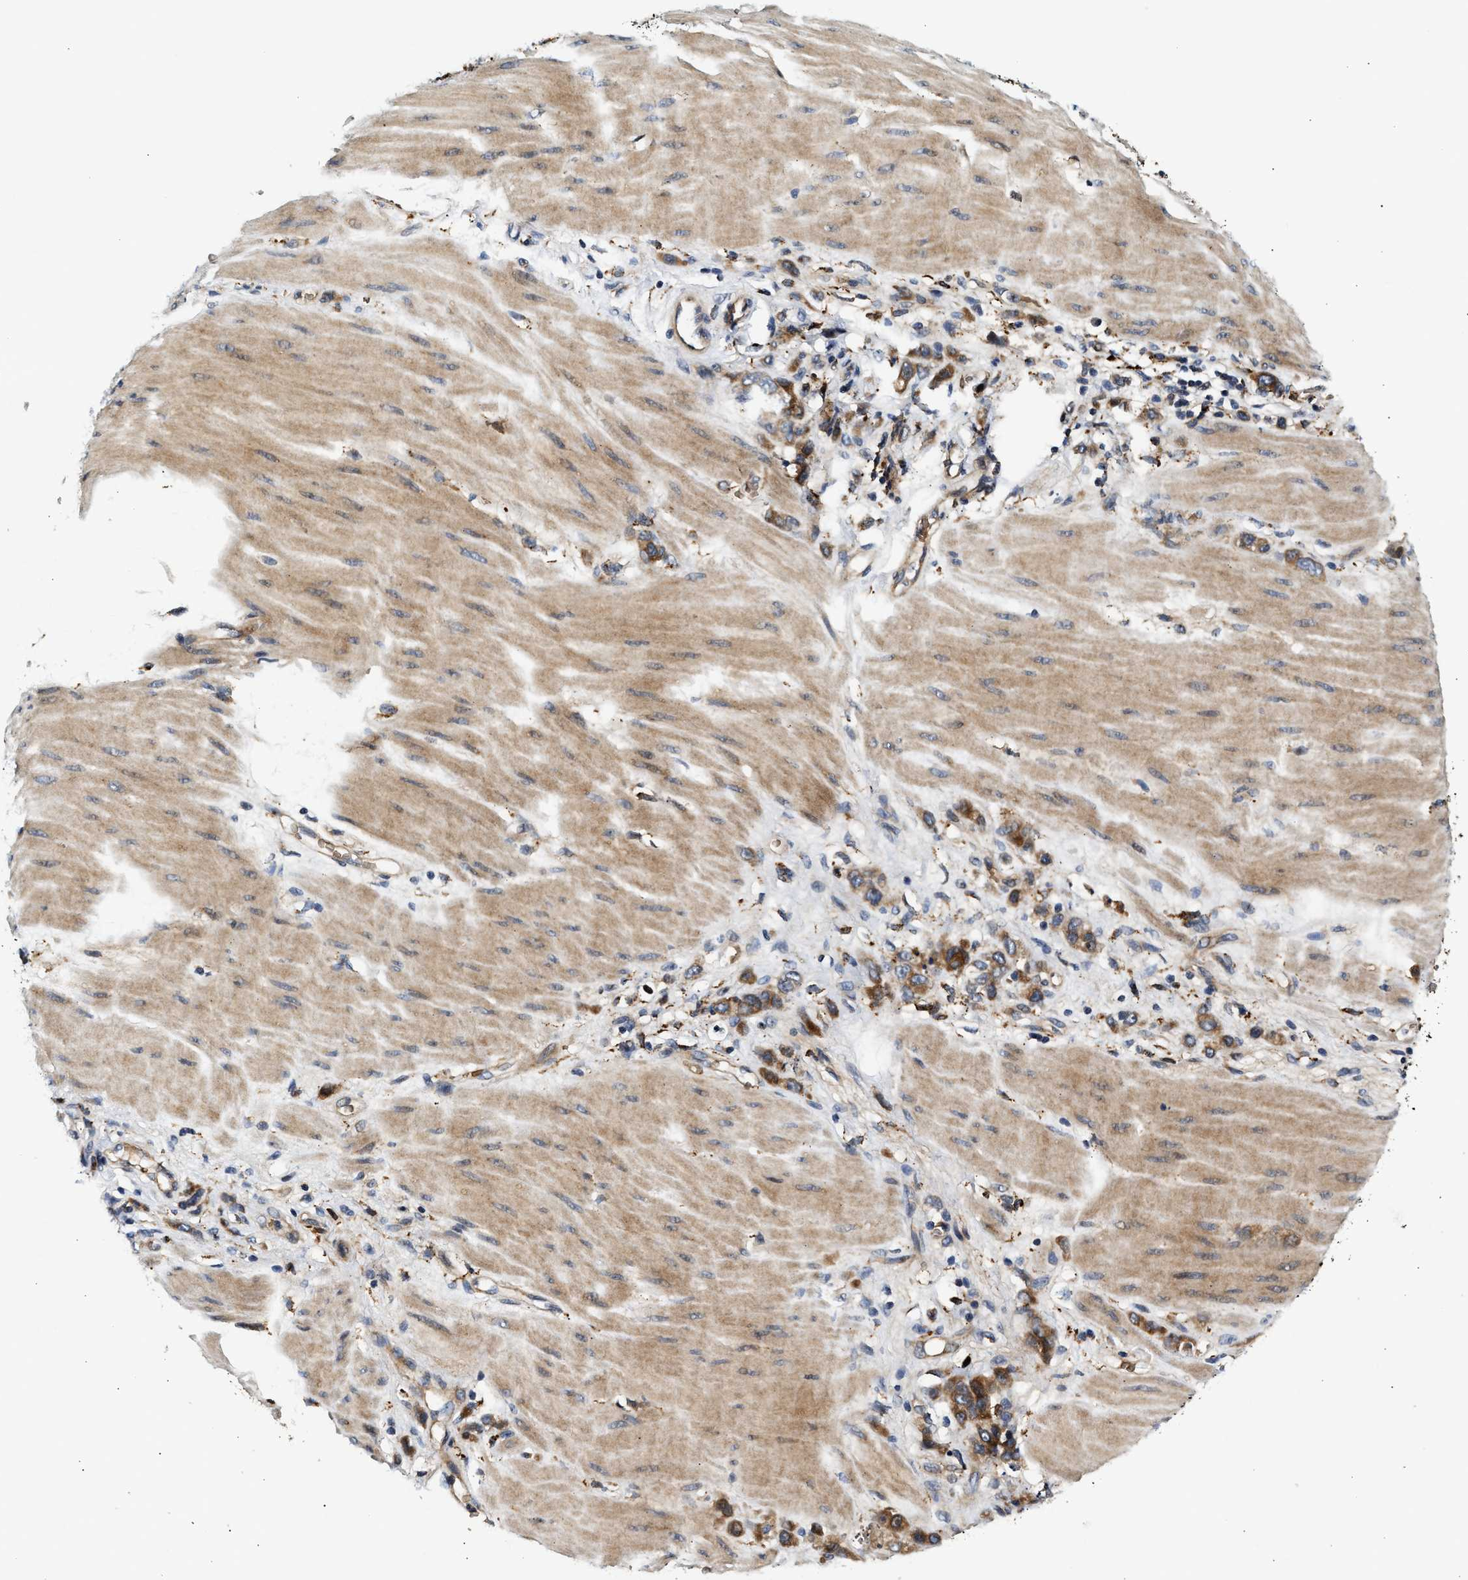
{"staining": {"intensity": "moderate", "quantity": ">75%", "location": "cytoplasmic/membranous"}, "tissue": "stomach cancer", "cell_type": "Tumor cells", "image_type": "cancer", "snomed": [{"axis": "morphology", "description": "Adenocarcinoma, NOS"}, {"axis": "topography", "description": "Stomach"}], "caption": "Immunohistochemical staining of adenocarcinoma (stomach) displays medium levels of moderate cytoplasmic/membranous positivity in approximately >75% of tumor cells. (DAB (3,3'-diaminobenzidine) IHC, brown staining for protein, blue staining for nuclei).", "gene": "PLD3", "patient": {"sex": "male", "age": 82}}